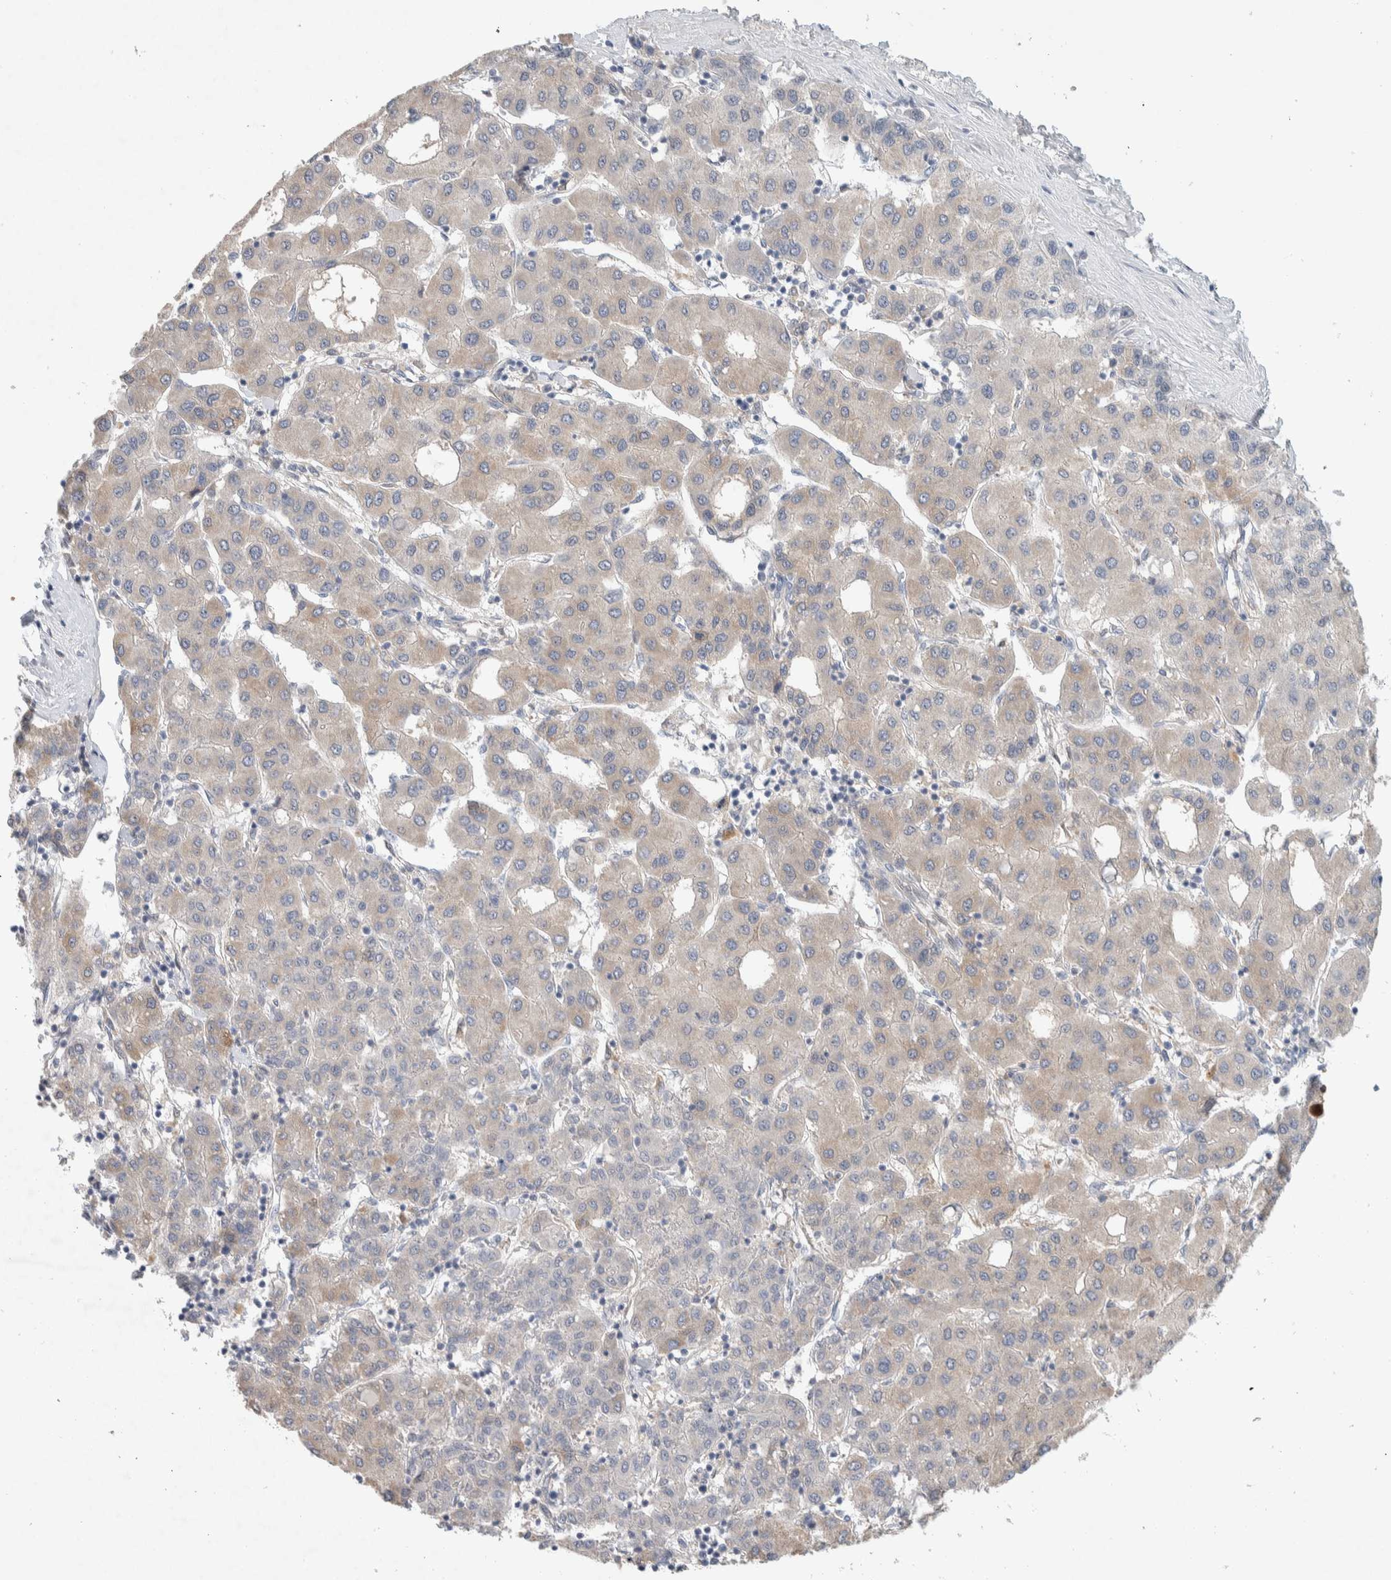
{"staining": {"intensity": "weak", "quantity": "25%-75%", "location": "cytoplasmic/membranous"}, "tissue": "liver cancer", "cell_type": "Tumor cells", "image_type": "cancer", "snomed": [{"axis": "morphology", "description": "Carcinoma, Hepatocellular, NOS"}, {"axis": "topography", "description": "Liver"}], "caption": "Protein expression by immunohistochemistry (IHC) shows weak cytoplasmic/membranous positivity in about 25%-75% of tumor cells in hepatocellular carcinoma (liver).", "gene": "DEPTOR", "patient": {"sex": "male", "age": 65}}